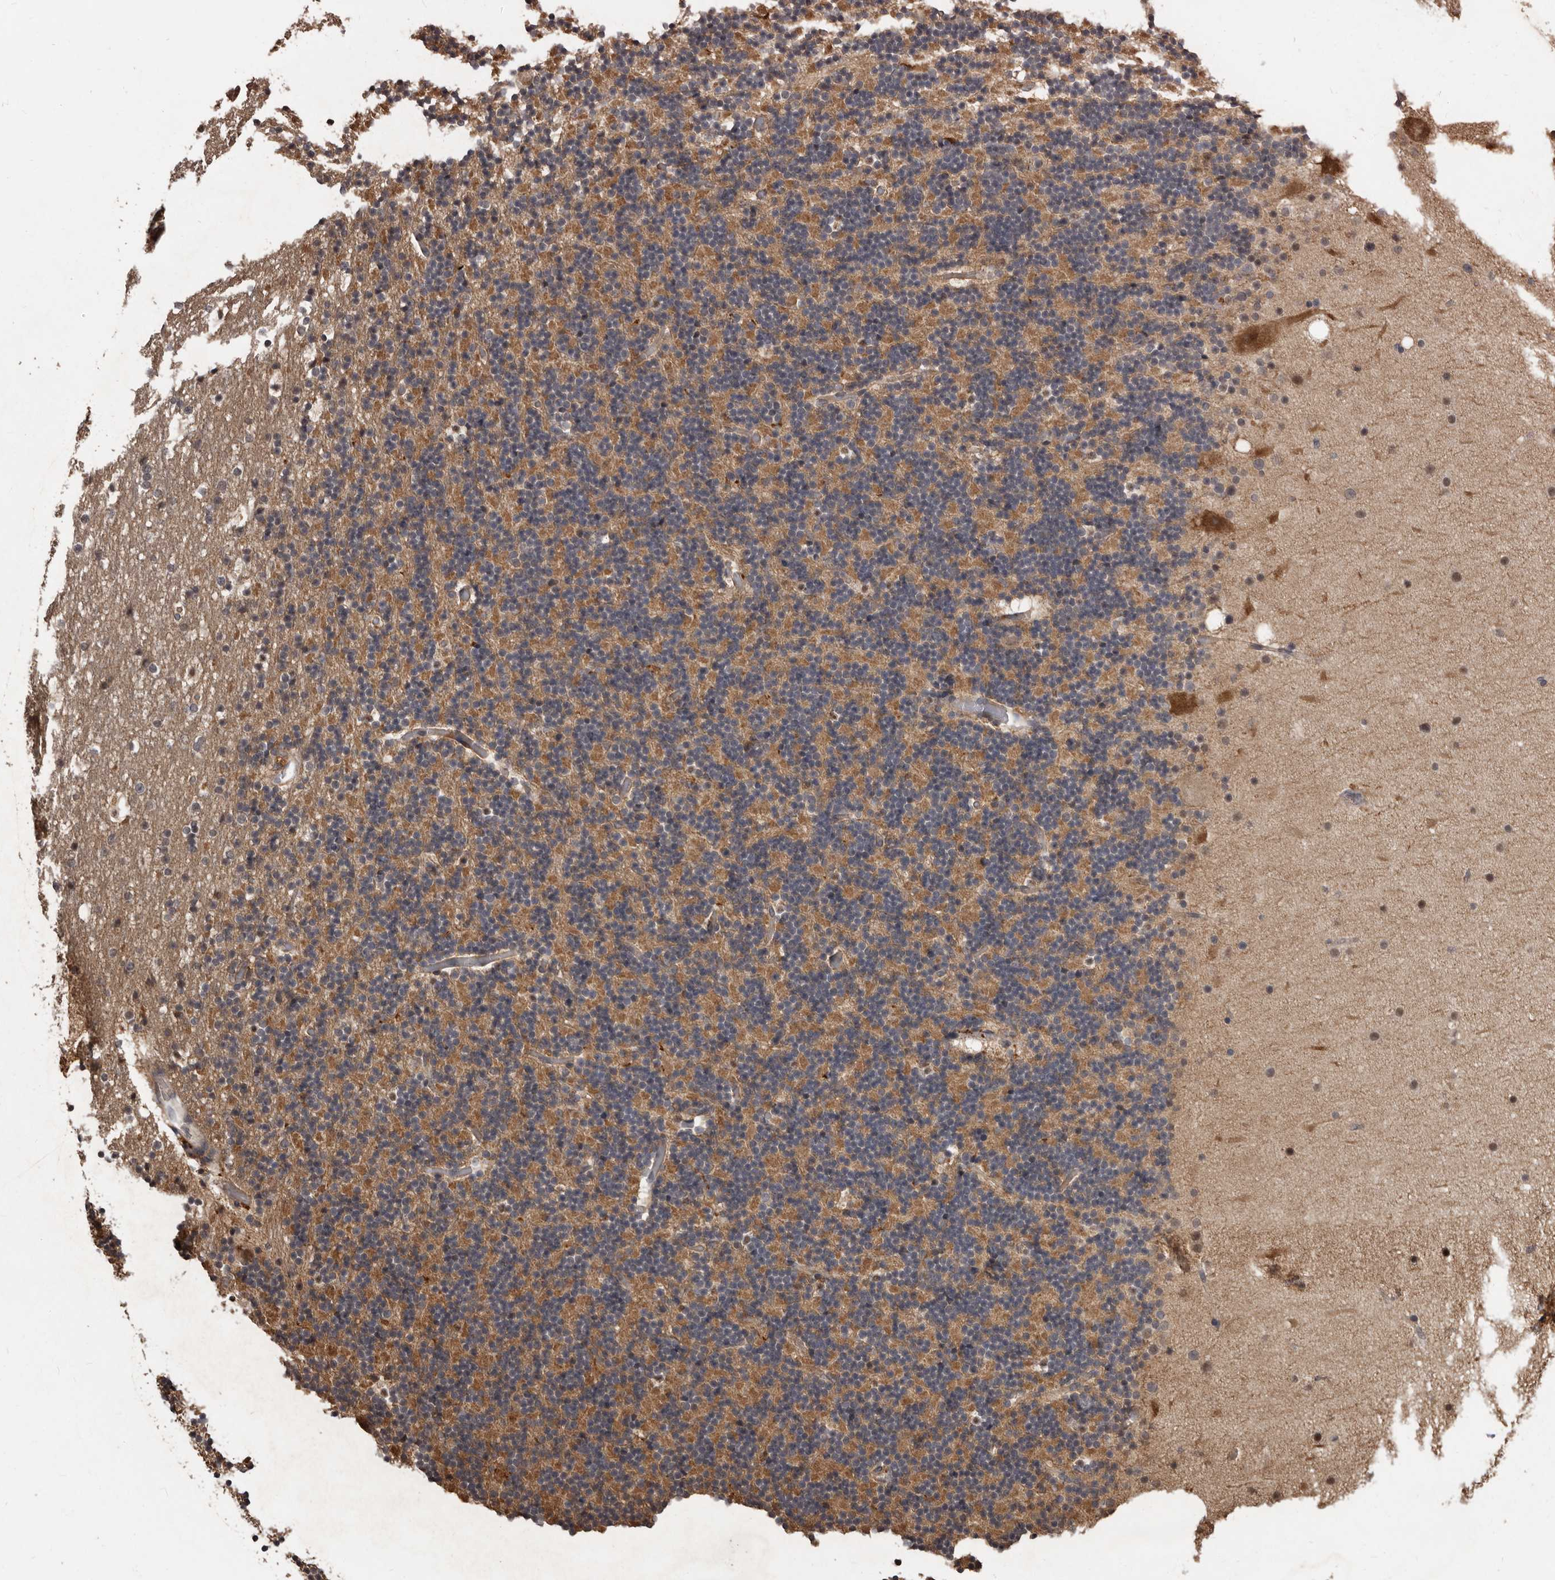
{"staining": {"intensity": "moderate", "quantity": "25%-75%", "location": "cytoplasmic/membranous"}, "tissue": "cerebellum", "cell_type": "Cells in granular layer", "image_type": "normal", "snomed": [{"axis": "morphology", "description": "Normal tissue, NOS"}, {"axis": "topography", "description": "Cerebellum"}], "caption": "This histopathology image reveals immunohistochemistry staining of normal cerebellum, with medium moderate cytoplasmic/membranous positivity in approximately 25%-75% of cells in granular layer.", "gene": "AHR", "patient": {"sex": "male", "age": 57}}